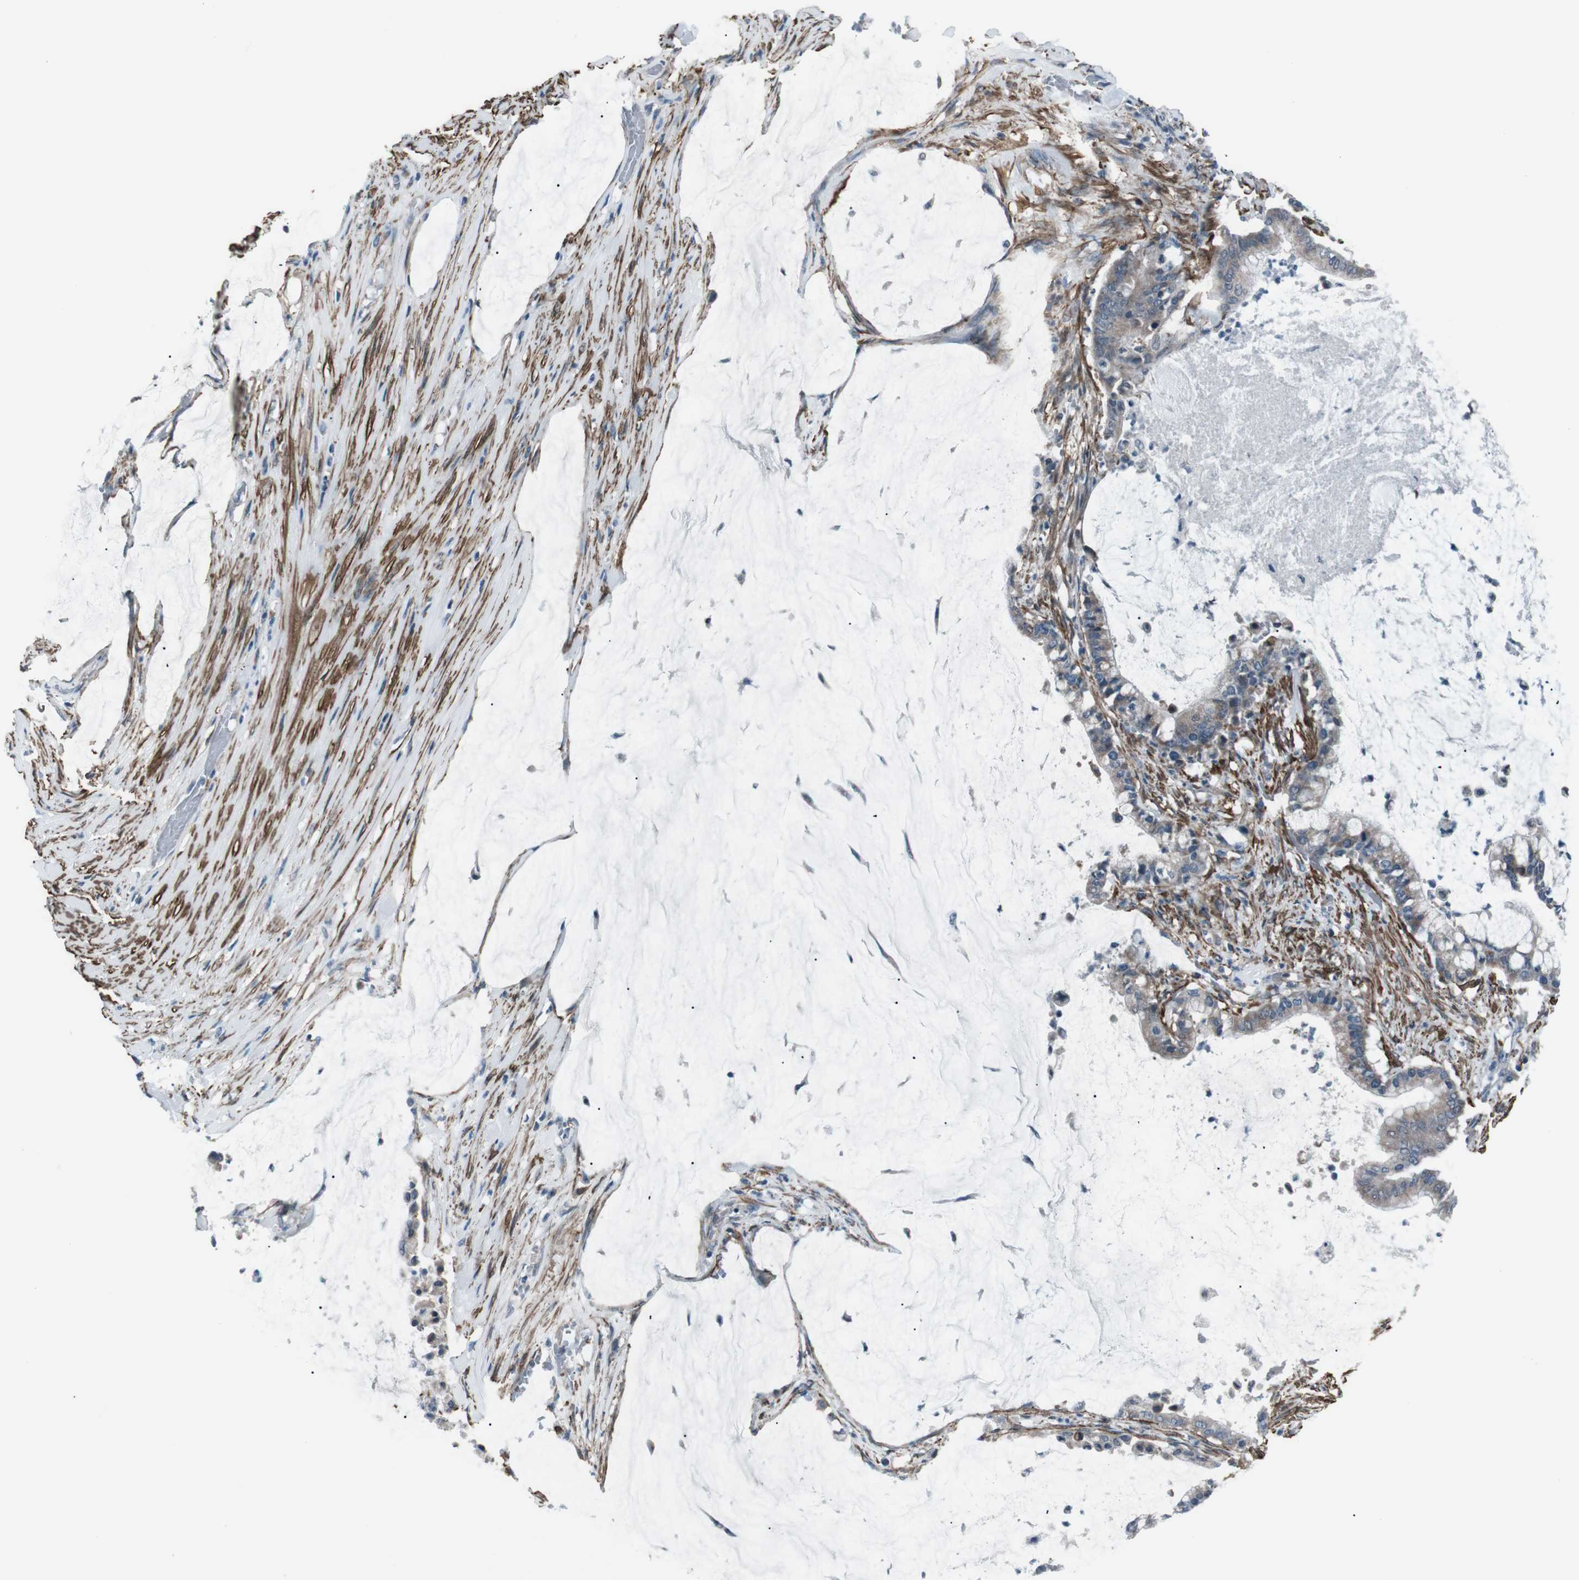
{"staining": {"intensity": "moderate", "quantity": ">75%", "location": "cytoplasmic/membranous"}, "tissue": "pancreatic cancer", "cell_type": "Tumor cells", "image_type": "cancer", "snomed": [{"axis": "morphology", "description": "Adenocarcinoma, NOS"}, {"axis": "topography", "description": "Pancreas"}], "caption": "Moderate cytoplasmic/membranous staining is present in about >75% of tumor cells in pancreatic cancer (adenocarcinoma).", "gene": "PDLIM5", "patient": {"sex": "male", "age": 41}}